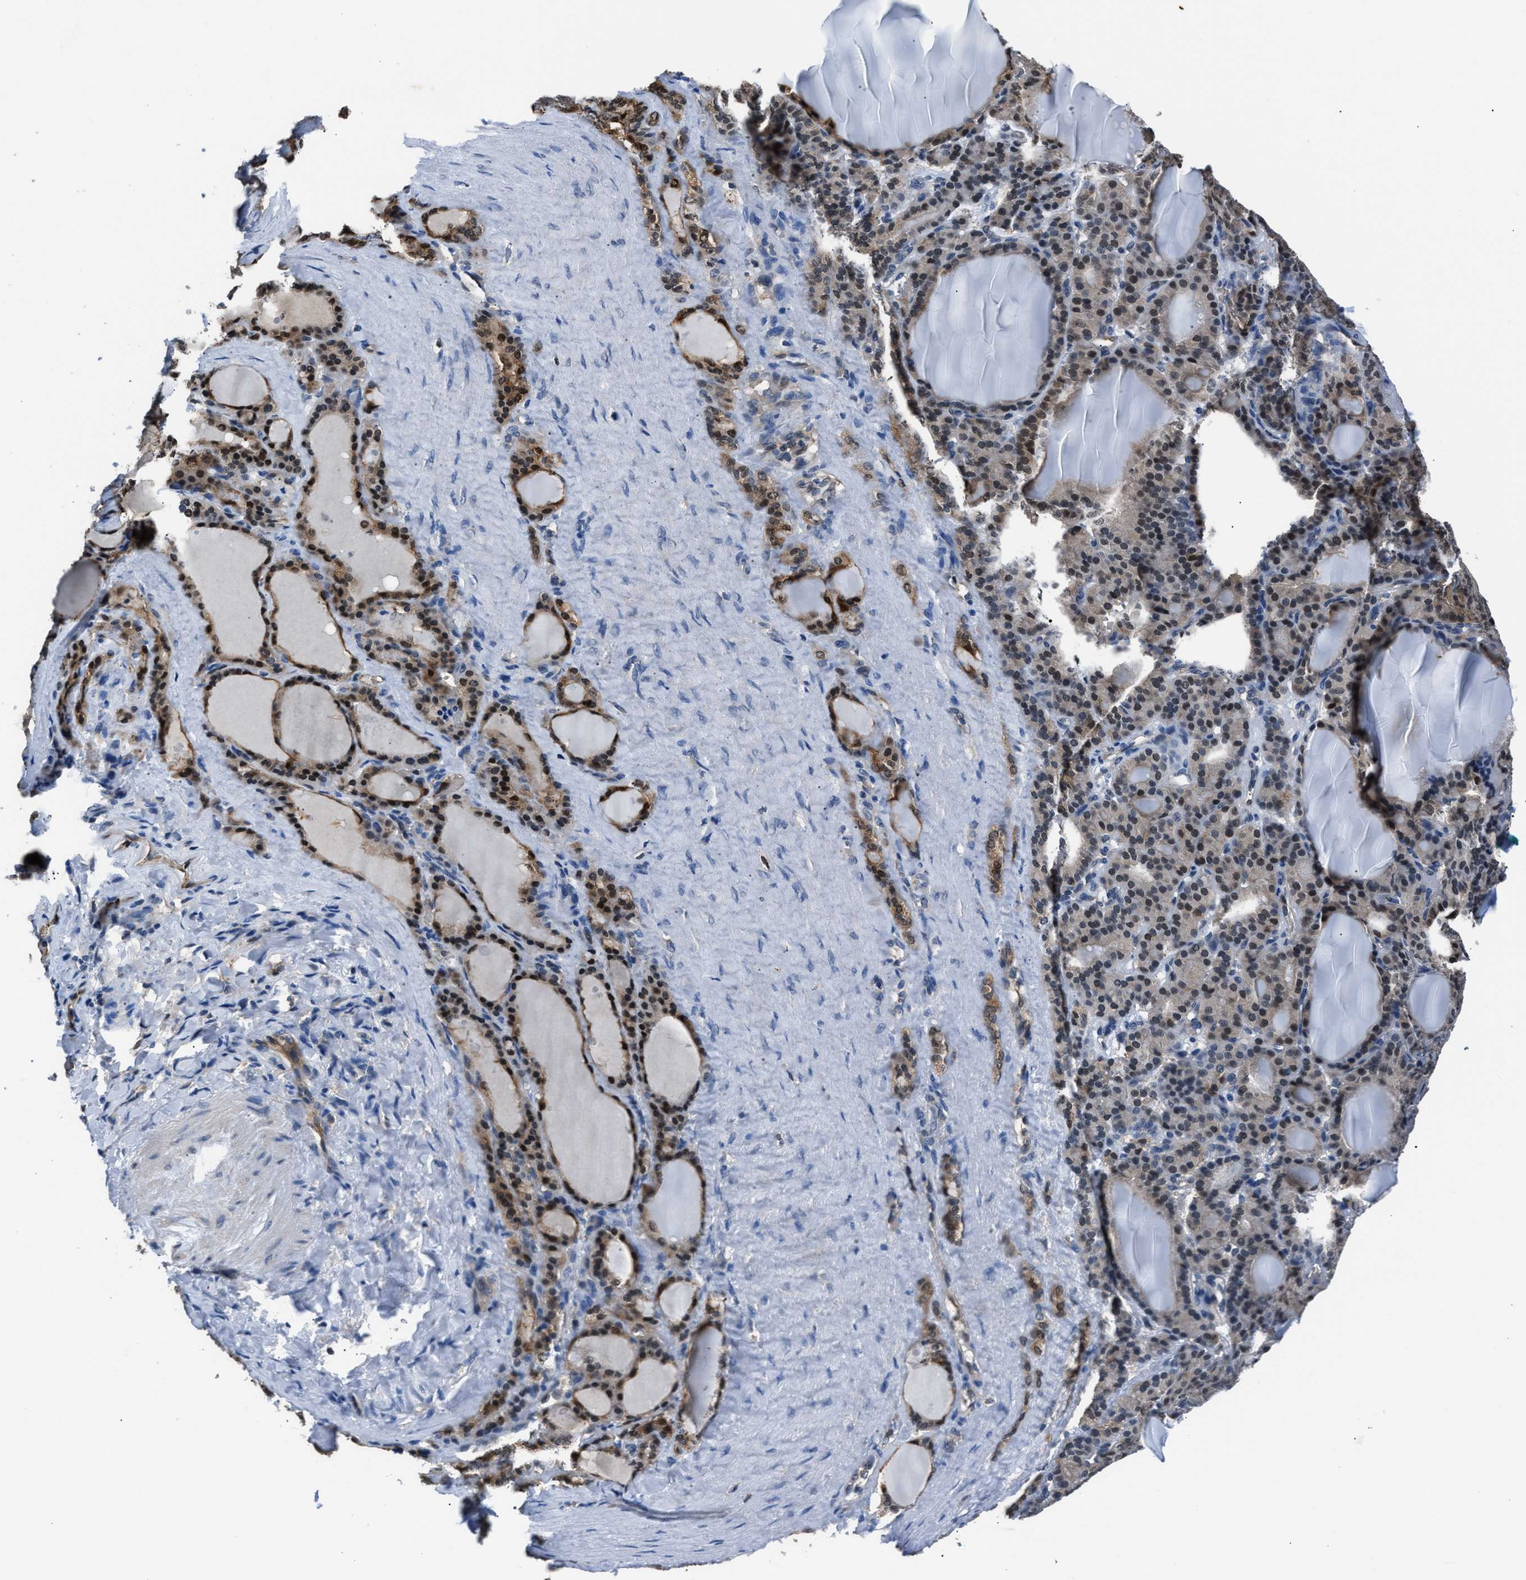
{"staining": {"intensity": "strong", "quantity": "25%-75%", "location": "cytoplasmic/membranous,nuclear"}, "tissue": "thyroid gland", "cell_type": "Glandular cells", "image_type": "normal", "snomed": [{"axis": "morphology", "description": "Normal tissue, NOS"}, {"axis": "topography", "description": "Thyroid gland"}], "caption": "Glandular cells show high levels of strong cytoplasmic/membranous,nuclear positivity in about 25%-75% of cells in unremarkable thyroid gland. (DAB IHC with brightfield microscopy, high magnification).", "gene": "PPA1", "patient": {"sex": "female", "age": 28}}